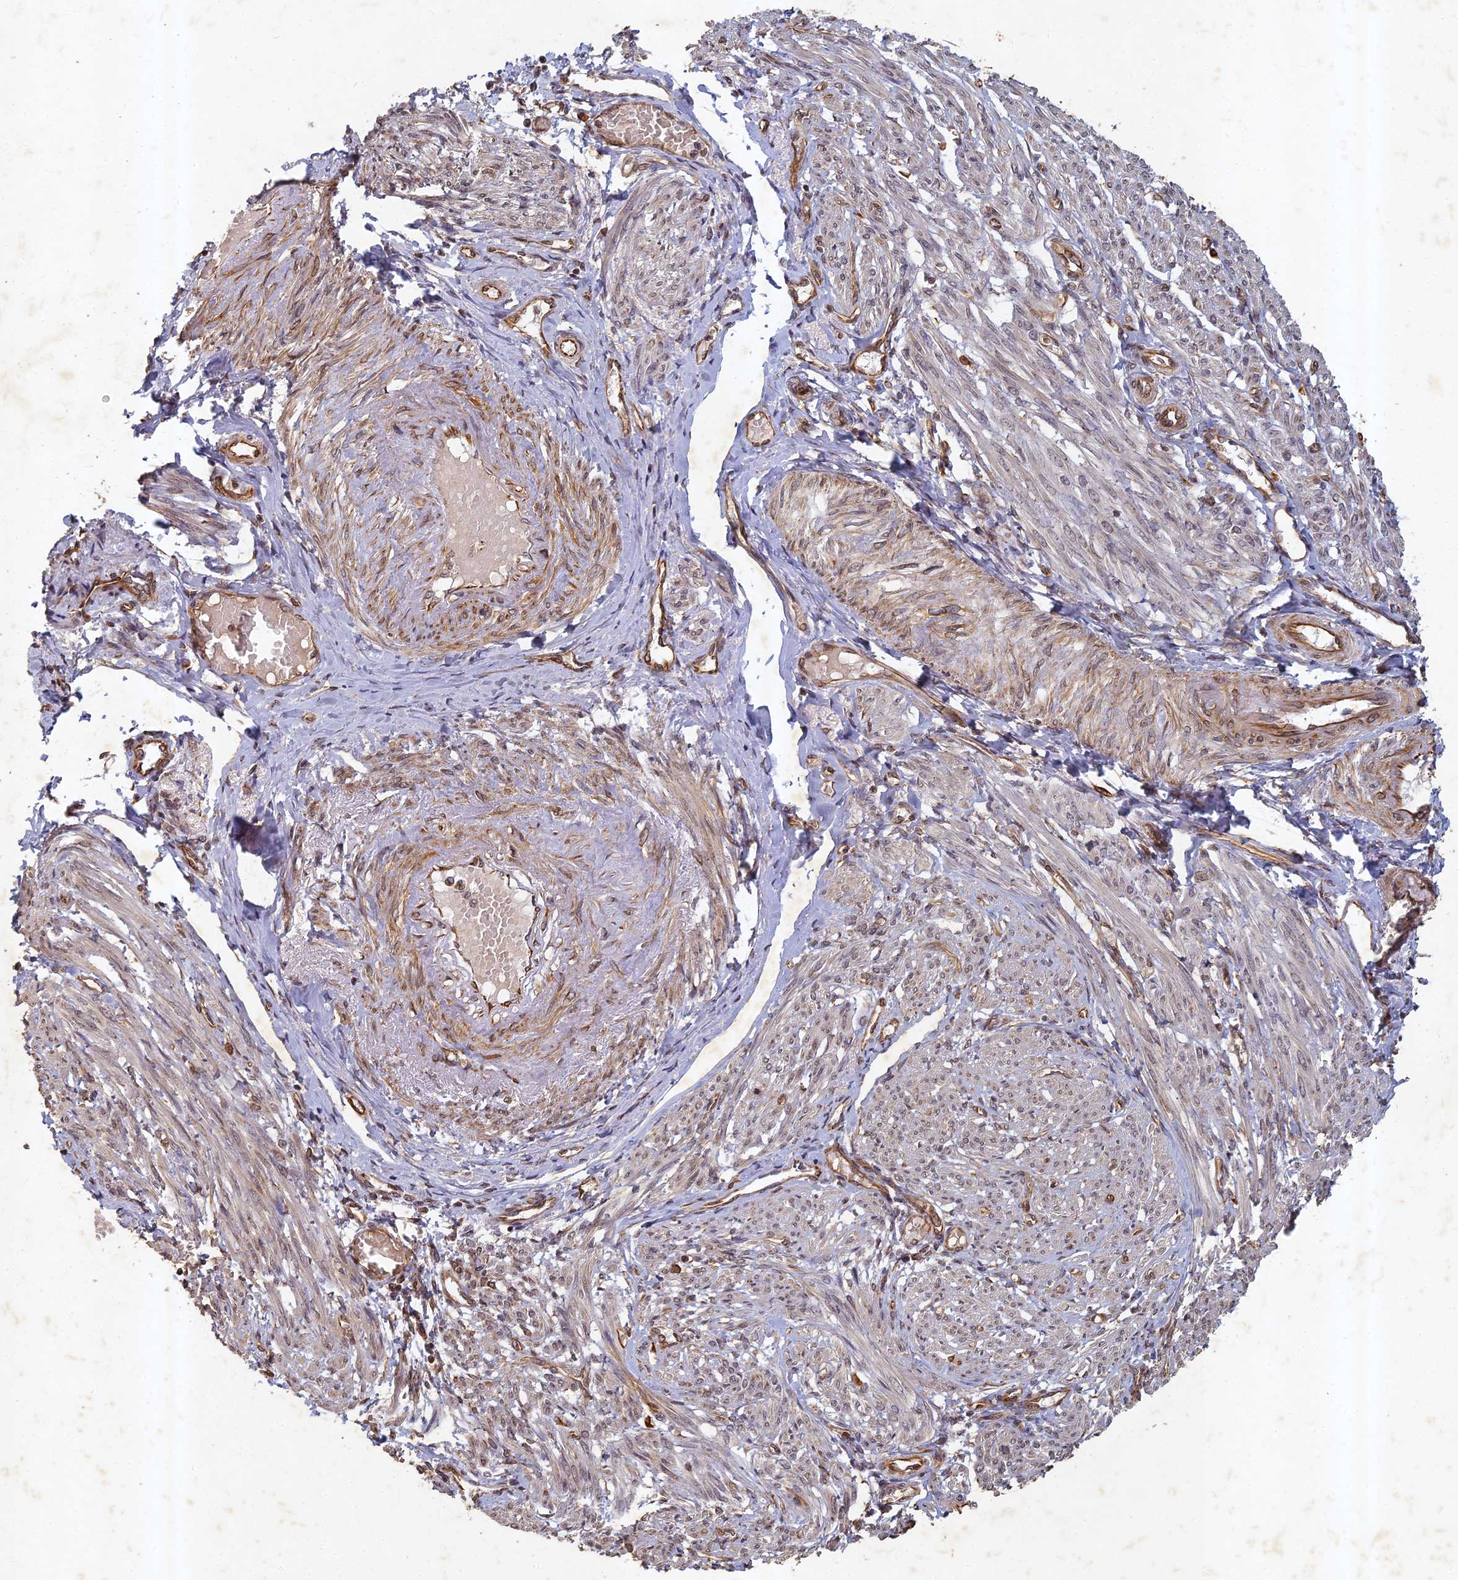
{"staining": {"intensity": "weak", "quantity": "25%-75%", "location": "cytoplasmic/membranous"}, "tissue": "smooth muscle", "cell_type": "Smooth muscle cells", "image_type": "normal", "snomed": [{"axis": "morphology", "description": "Normal tissue, NOS"}, {"axis": "topography", "description": "Smooth muscle"}], "caption": "Smooth muscle cells exhibit low levels of weak cytoplasmic/membranous positivity in about 25%-75% of cells in unremarkable smooth muscle. The staining was performed using DAB to visualize the protein expression in brown, while the nuclei were stained in blue with hematoxylin (Magnification: 20x).", "gene": "ABCB10", "patient": {"sex": "female", "age": 39}}